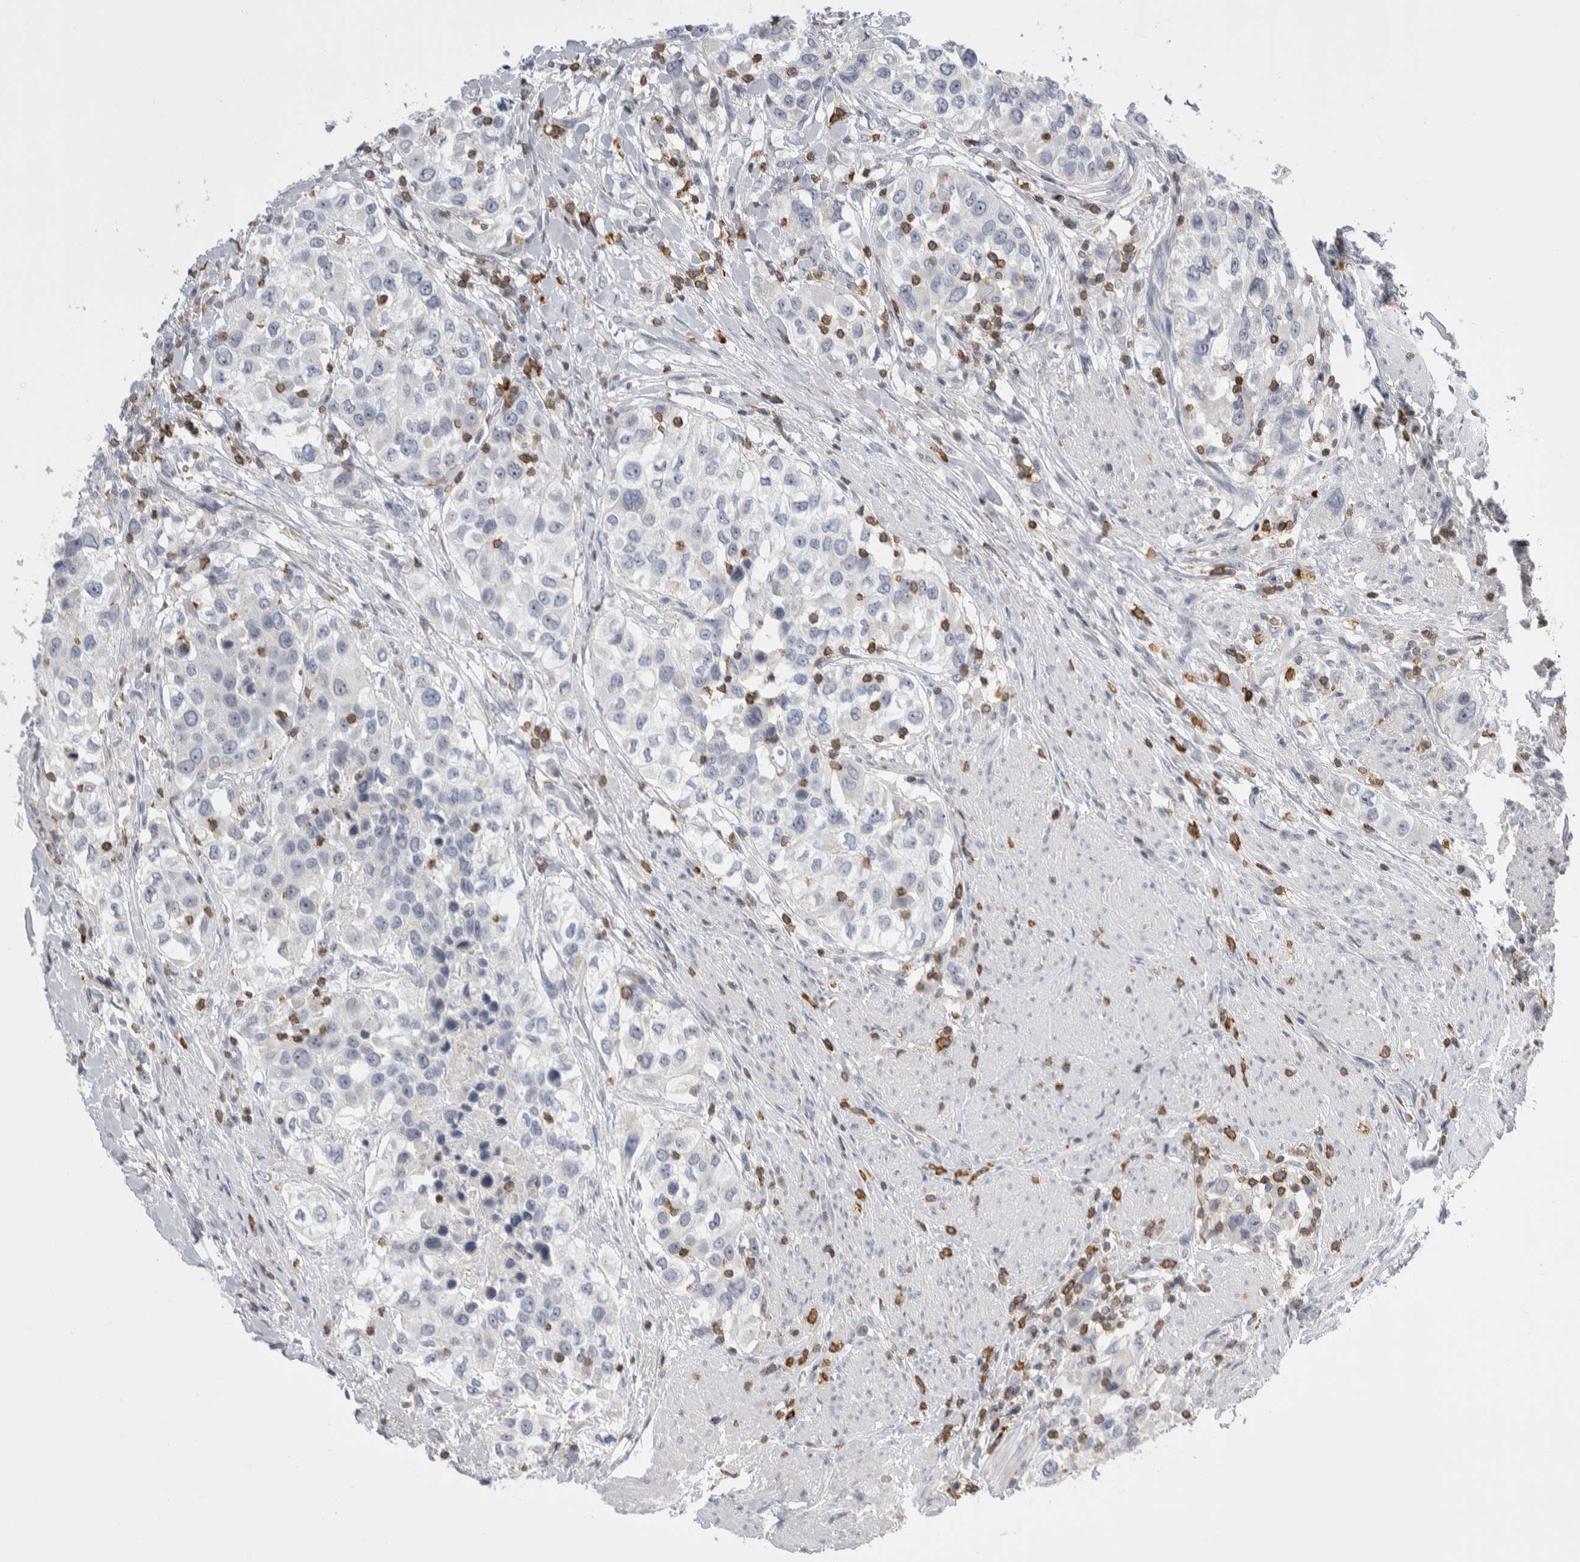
{"staining": {"intensity": "negative", "quantity": "none", "location": "none"}, "tissue": "urothelial cancer", "cell_type": "Tumor cells", "image_type": "cancer", "snomed": [{"axis": "morphology", "description": "Urothelial carcinoma, High grade"}, {"axis": "topography", "description": "Urinary bladder"}], "caption": "An immunohistochemistry histopathology image of urothelial cancer is shown. There is no staining in tumor cells of urothelial cancer. The staining is performed using DAB (3,3'-diaminobenzidine) brown chromogen with nuclei counter-stained in using hematoxylin.", "gene": "CEP295NL", "patient": {"sex": "female", "age": 80}}